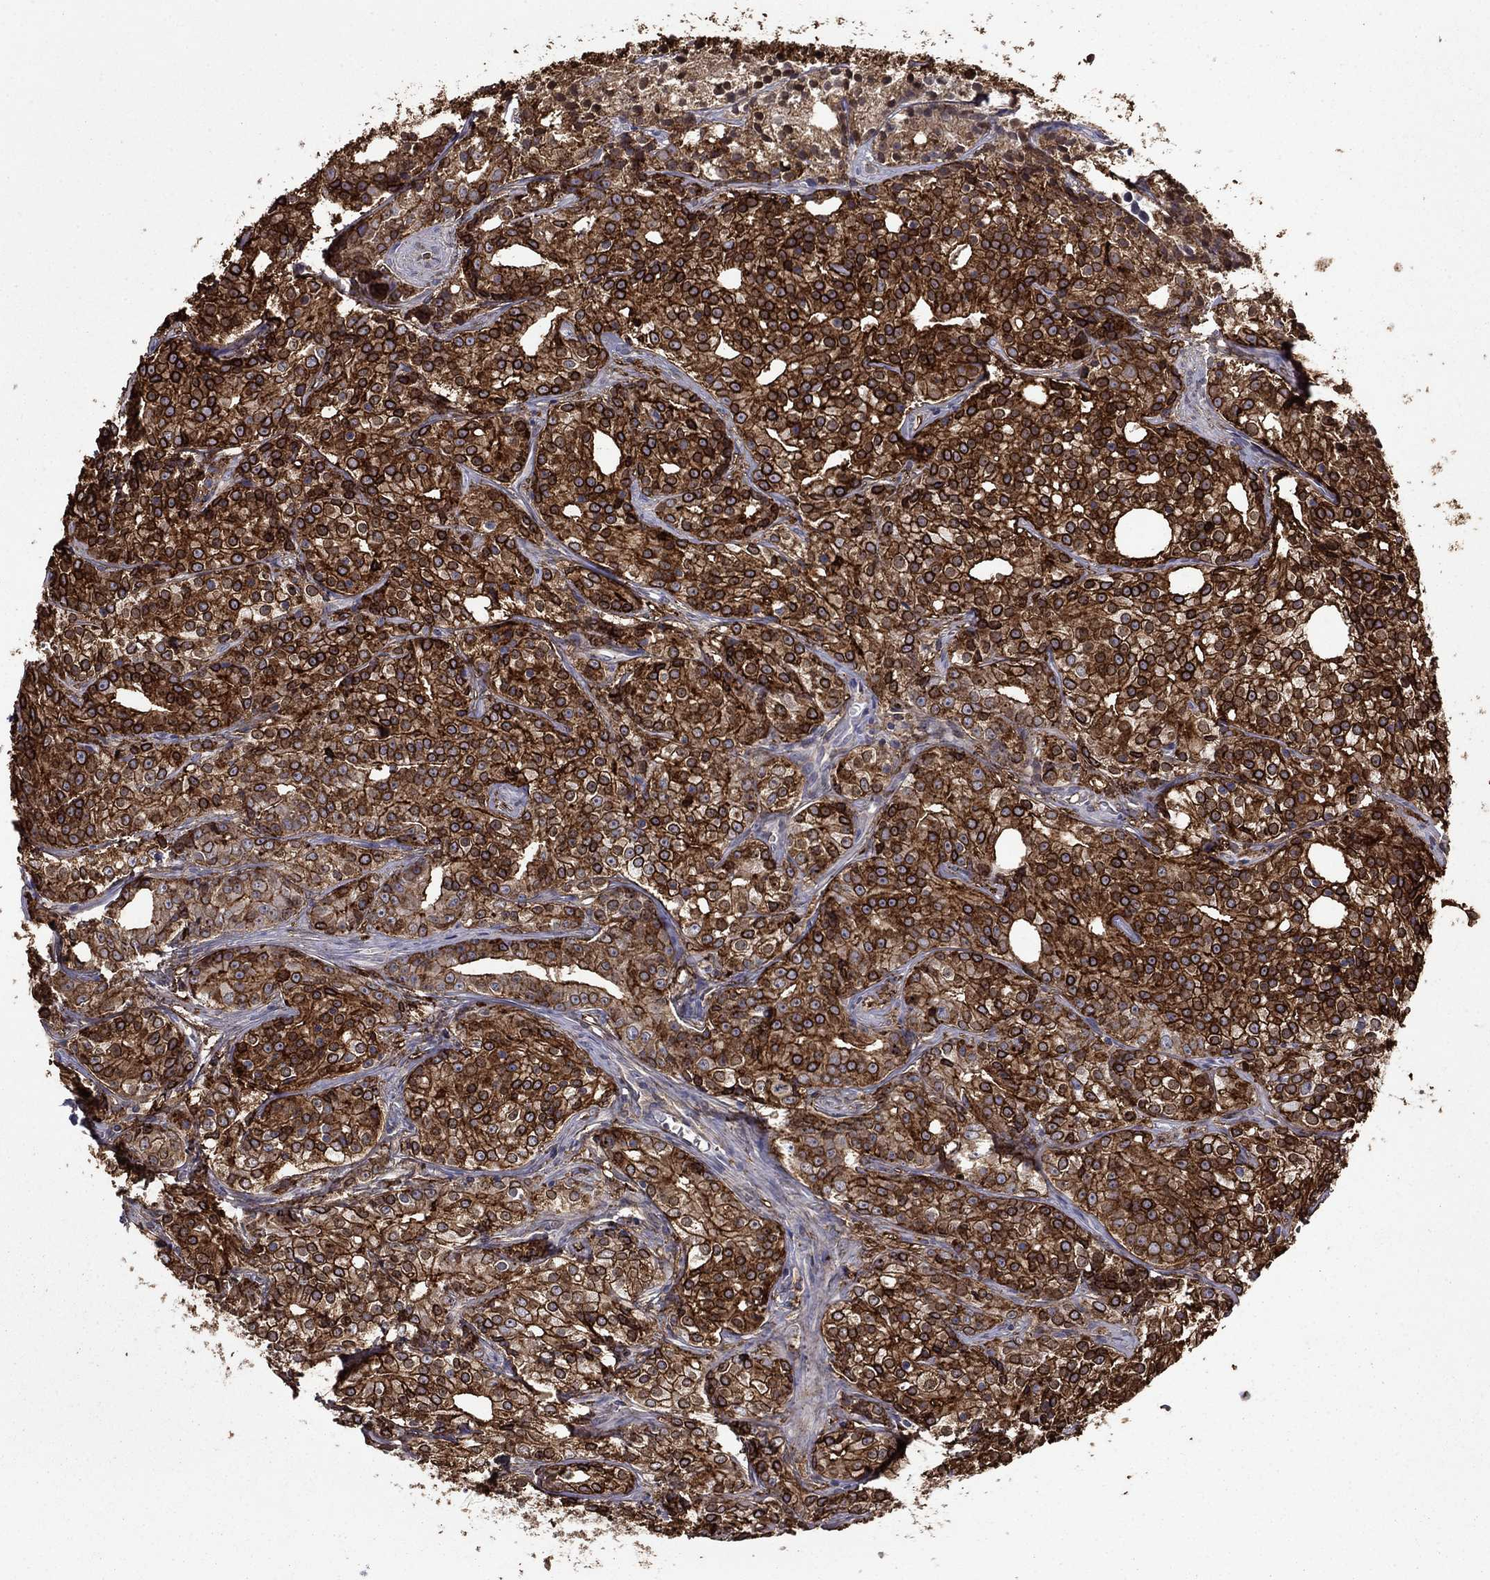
{"staining": {"intensity": "strong", "quantity": ">75%", "location": "cytoplasmic/membranous"}, "tissue": "prostate cancer", "cell_type": "Tumor cells", "image_type": "cancer", "snomed": [{"axis": "morphology", "description": "Adenocarcinoma, Medium grade"}, {"axis": "topography", "description": "Prostate"}], "caption": "Immunohistochemistry image of neoplastic tissue: human prostate medium-grade adenocarcinoma stained using IHC displays high levels of strong protein expression localized specifically in the cytoplasmic/membranous of tumor cells, appearing as a cytoplasmic/membranous brown color.", "gene": "PLAU", "patient": {"sex": "male", "age": 74}}